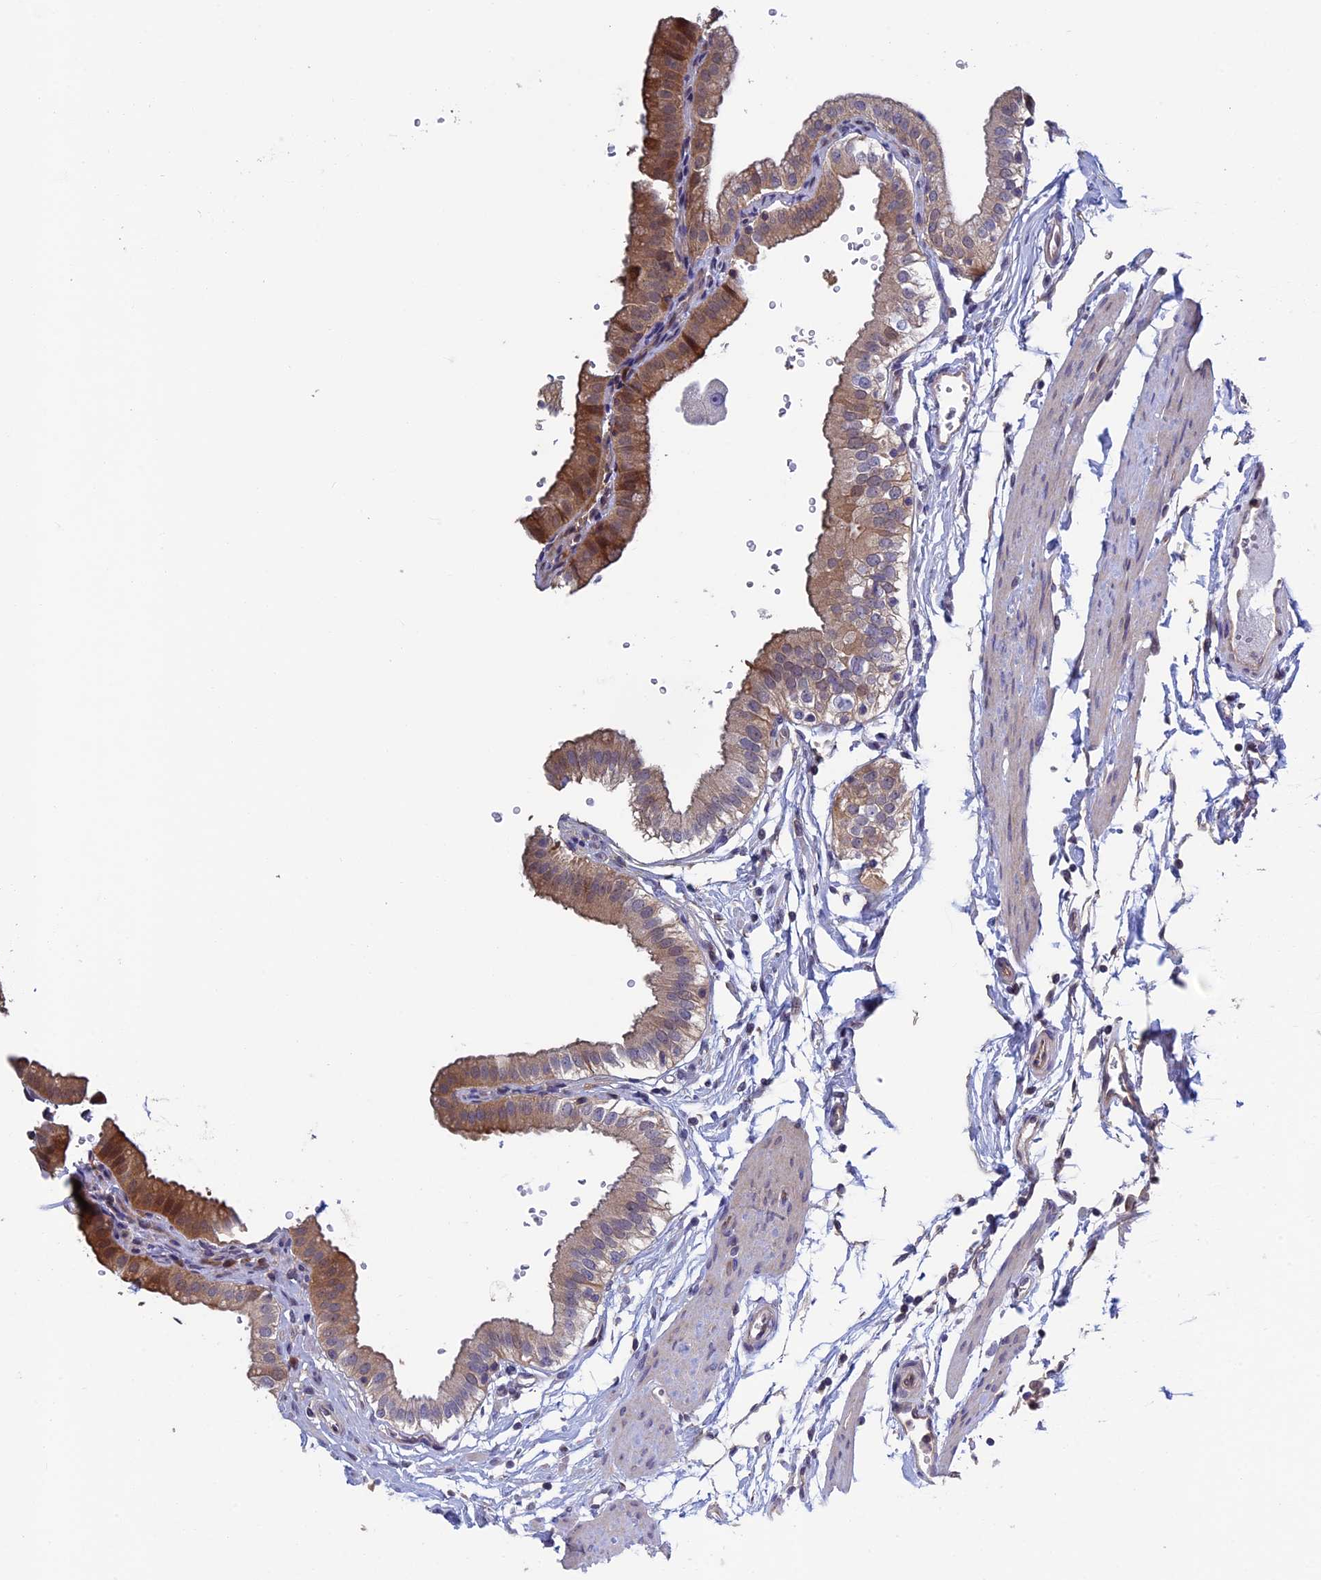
{"staining": {"intensity": "moderate", "quantity": ">75%", "location": "cytoplasmic/membranous"}, "tissue": "gallbladder", "cell_type": "Glandular cells", "image_type": "normal", "snomed": [{"axis": "morphology", "description": "Normal tissue, NOS"}, {"axis": "topography", "description": "Gallbladder"}], "caption": "Immunohistochemical staining of normal human gallbladder demonstrates medium levels of moderate cytoplasmic/membranous staining in approximately >75% of glandular cells.", "gene": "LCMT1", "patient": {"sex": "female", "age": 61}}